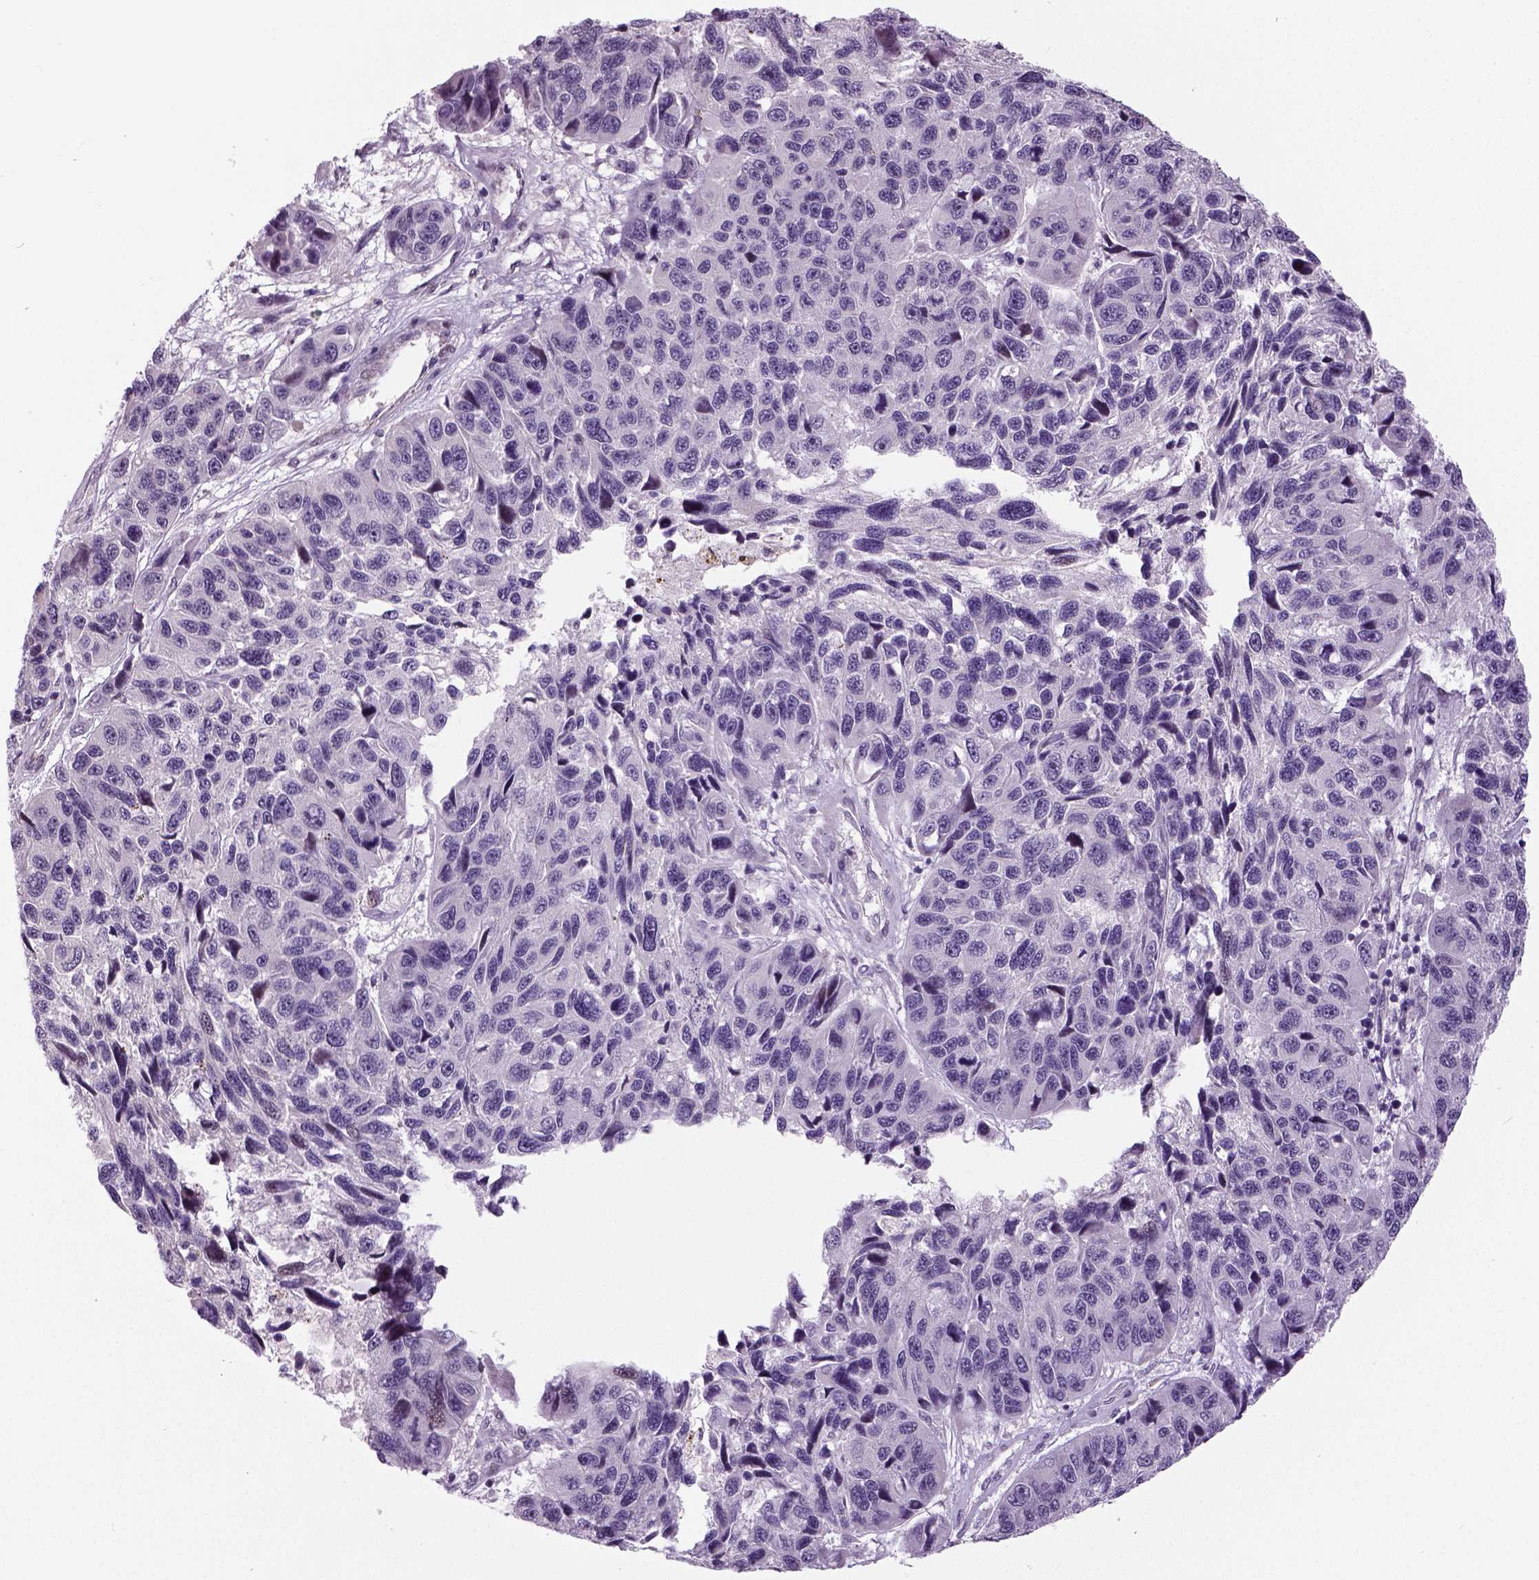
{"staining": {"intensity": "negative", "quantity": "none", "location": "none"}, "tissue": "melanoma", "cell_type": "Tumor cells", "image_type": "cancer", "snomed": [{"axis": "morphology", "description": "Malignant melanoma, NOS"}, {"axis": "topography", "description": "Skin"}], "caption": "An immunohistochemistry histopathology image of malignant melanoma is shown. There is no staining in tumor cells of malignant melanoma.", "gene": "NECAB1", "patient": {"sex": "male", "age": 53}}